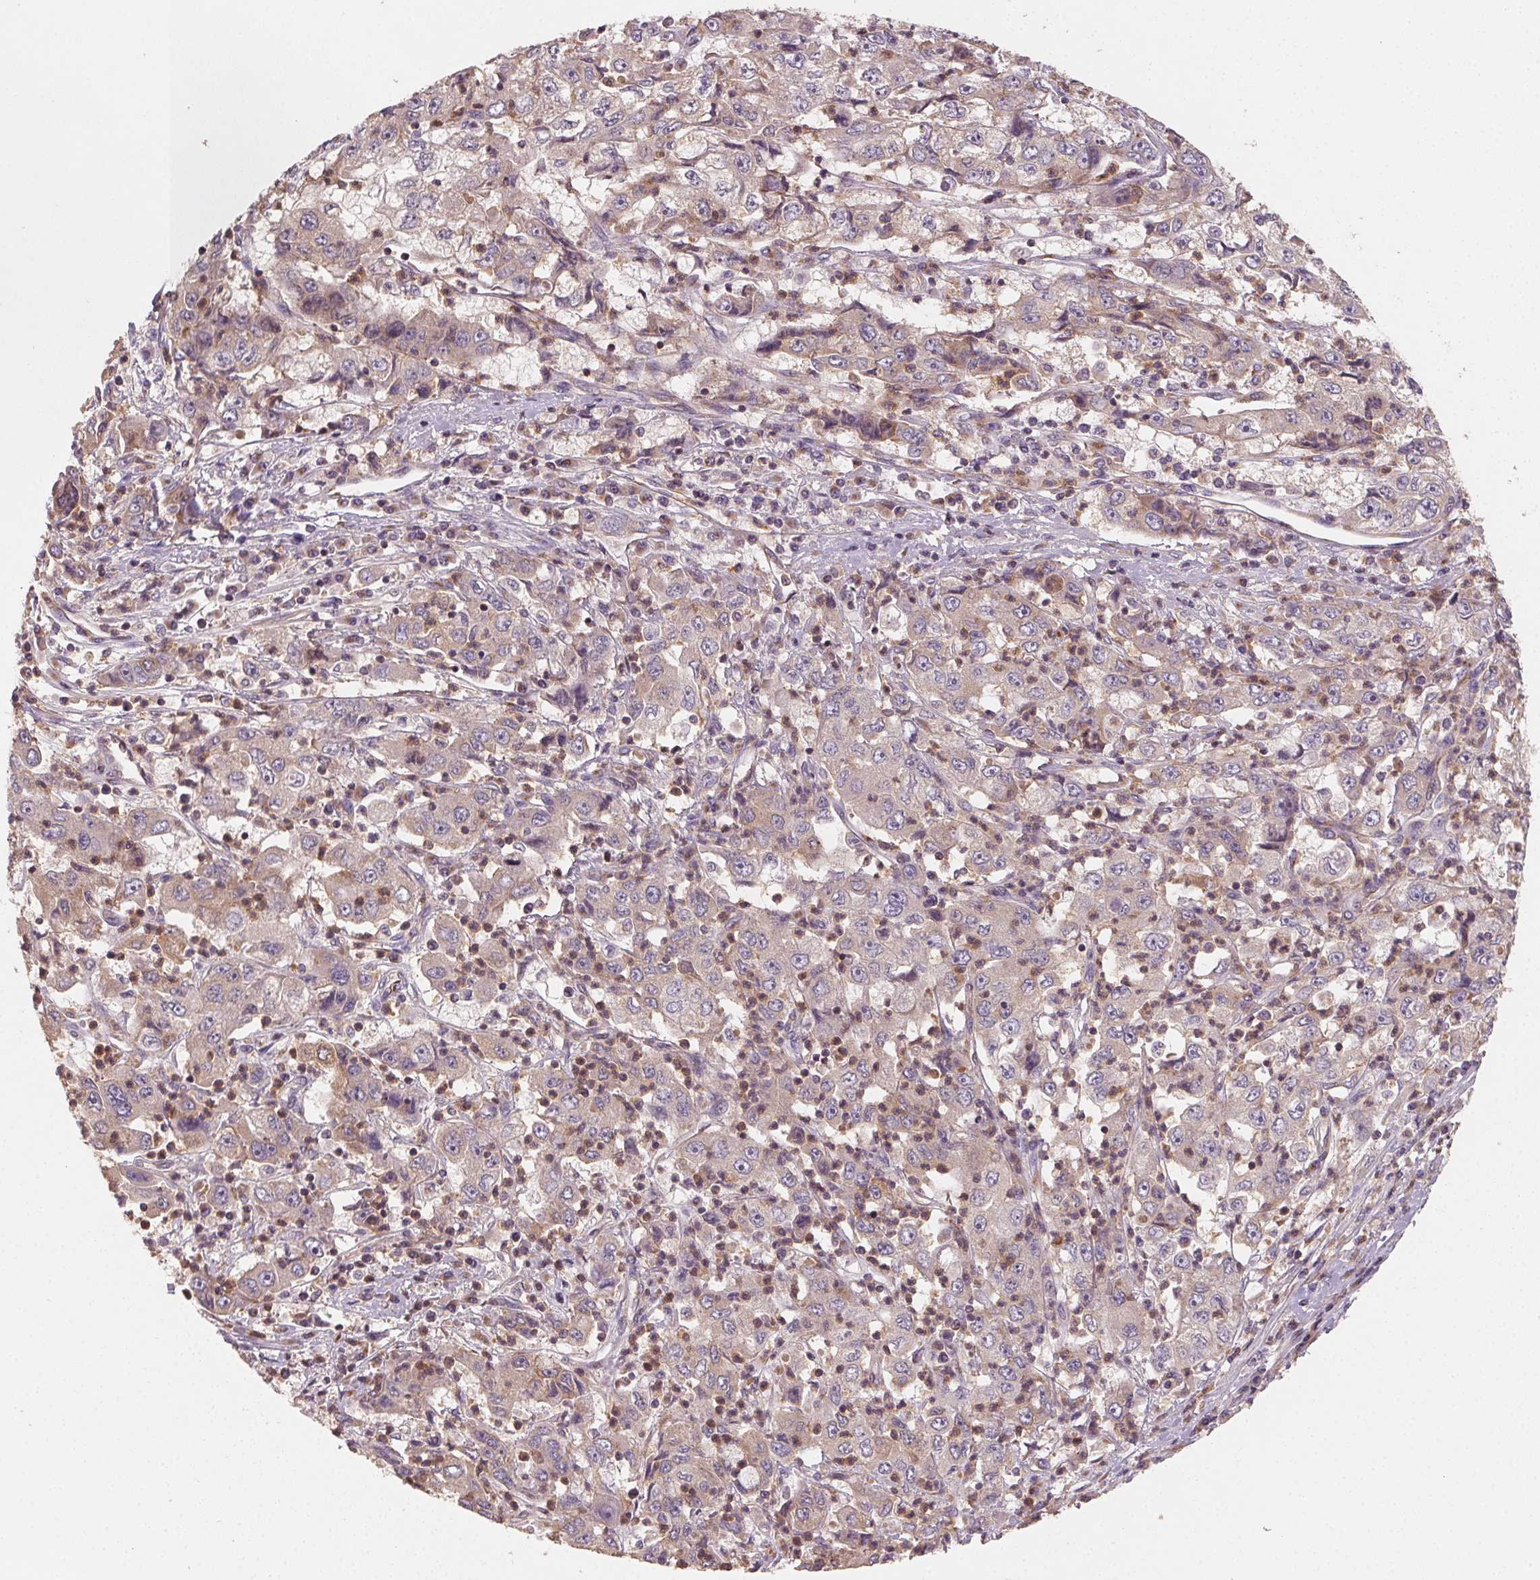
{"staining": {"intensity": "weak", "quantity": ">75%", "location": "cytoplasmic/membranous"}, "tissue": "cervical cancer", "cell_type": "Tumor cells", "image_type": "cancer", "snomed": [{"axis": "morphology", "description": "Squamous cell carcinoma, NOS"}, {"axis": "topography", "description": "Cervix"}], "caption": "A micrograph of human cervical cancer (squamous cell carcinoma) stained for a protein displays weak cytoplasmic/membranous brown staining in tumor cells.", "gene": "AP1S1", "patient": {"sex": "female", "age": 36}}